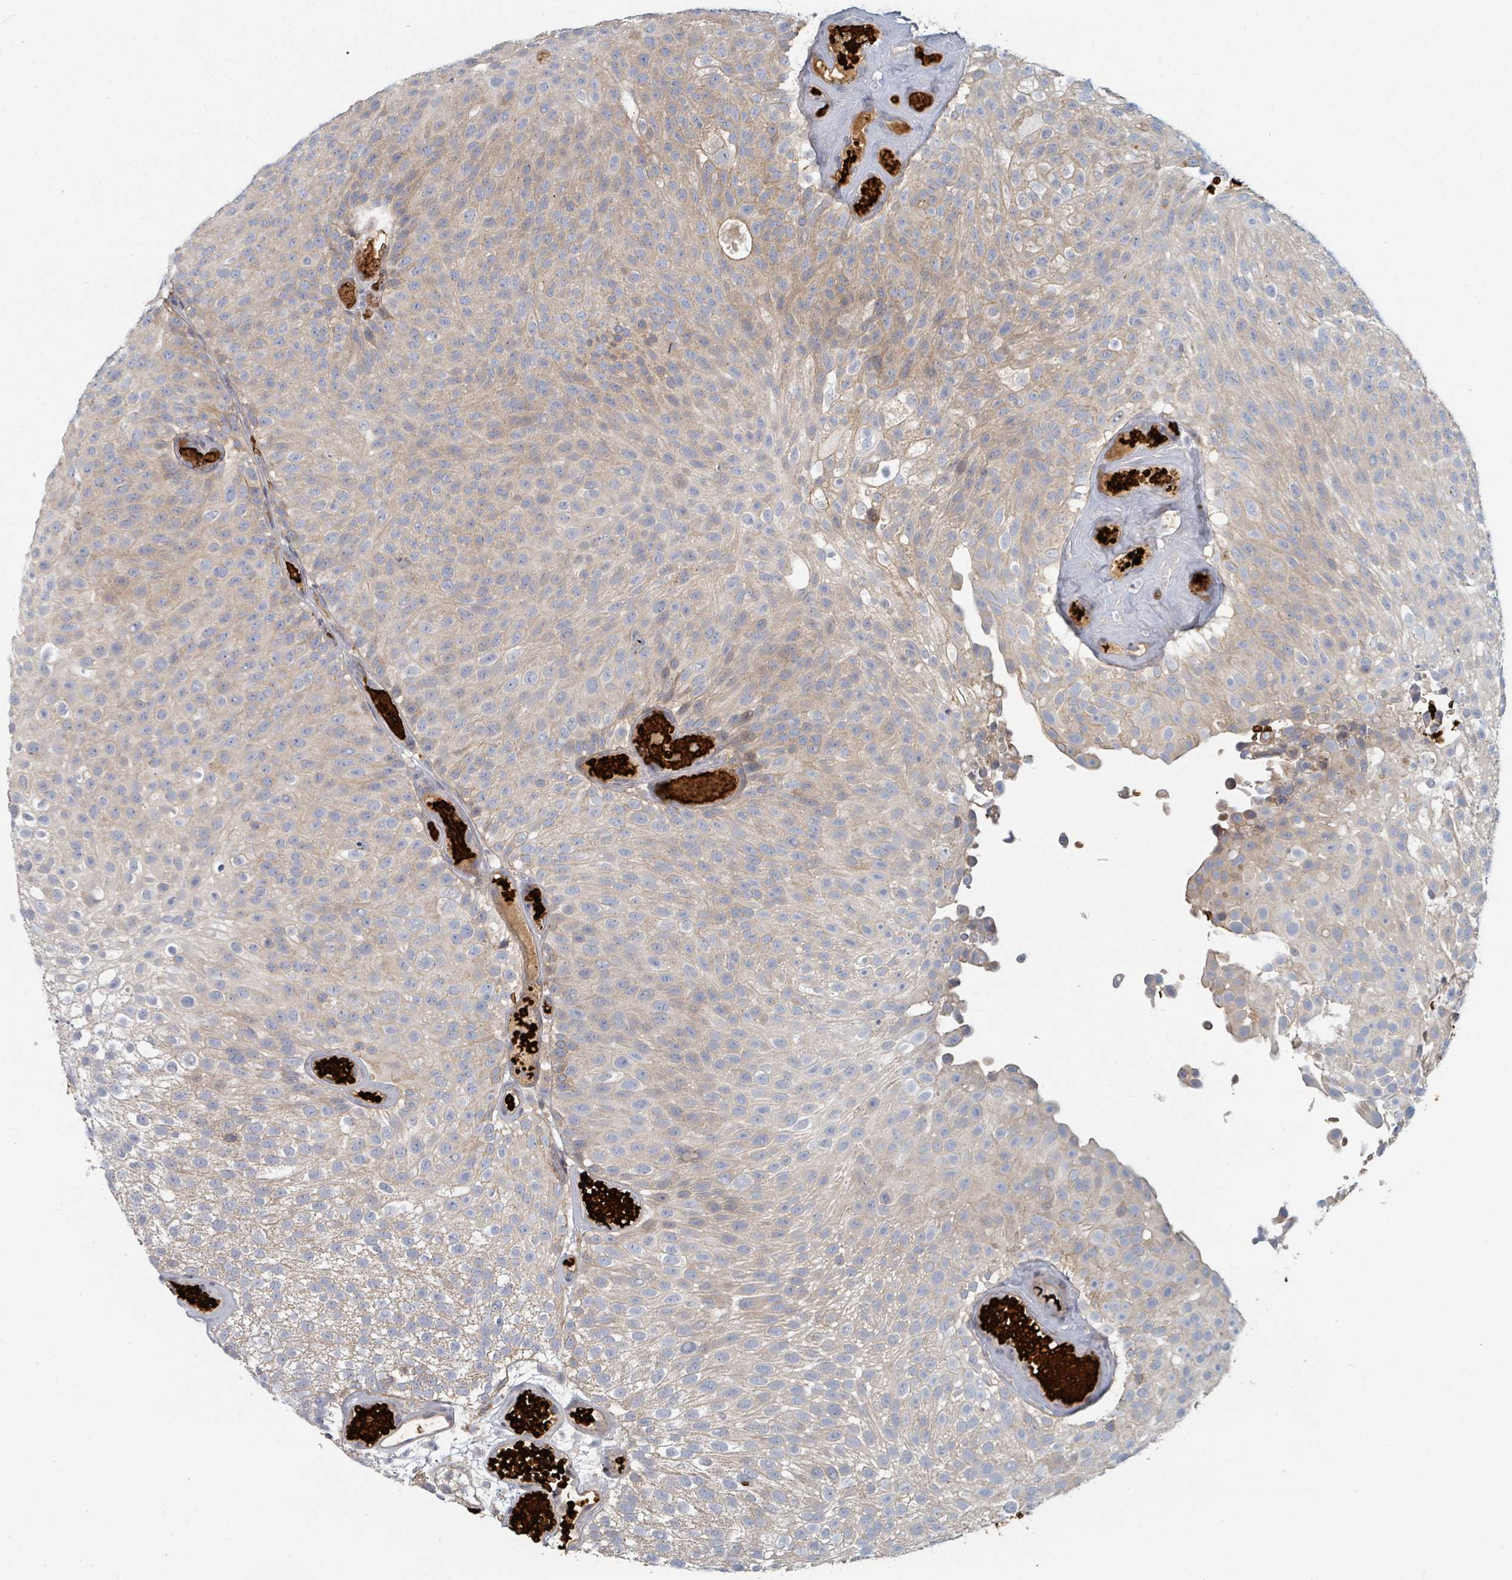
{"staining": {"intensity": "weak", "quantity": "25%-75%", "location": "cytoplasmic/membranous"}, "tissue": "urothelial cancer", "cell_type": "Tumor cells", "image_type": "cancer", "snomed": [{"axis": "morphology", "description": "Urothelial carcinoma, Low grade"}, {"axis": "topography", "description": "Urinary bladder"}], "caption": "Urothelial cancer stained with a protein marker reveals weak staining in tumor cells.", "gene": "TRPC4AP", "patient": {"sex": "male", "age": 78}}